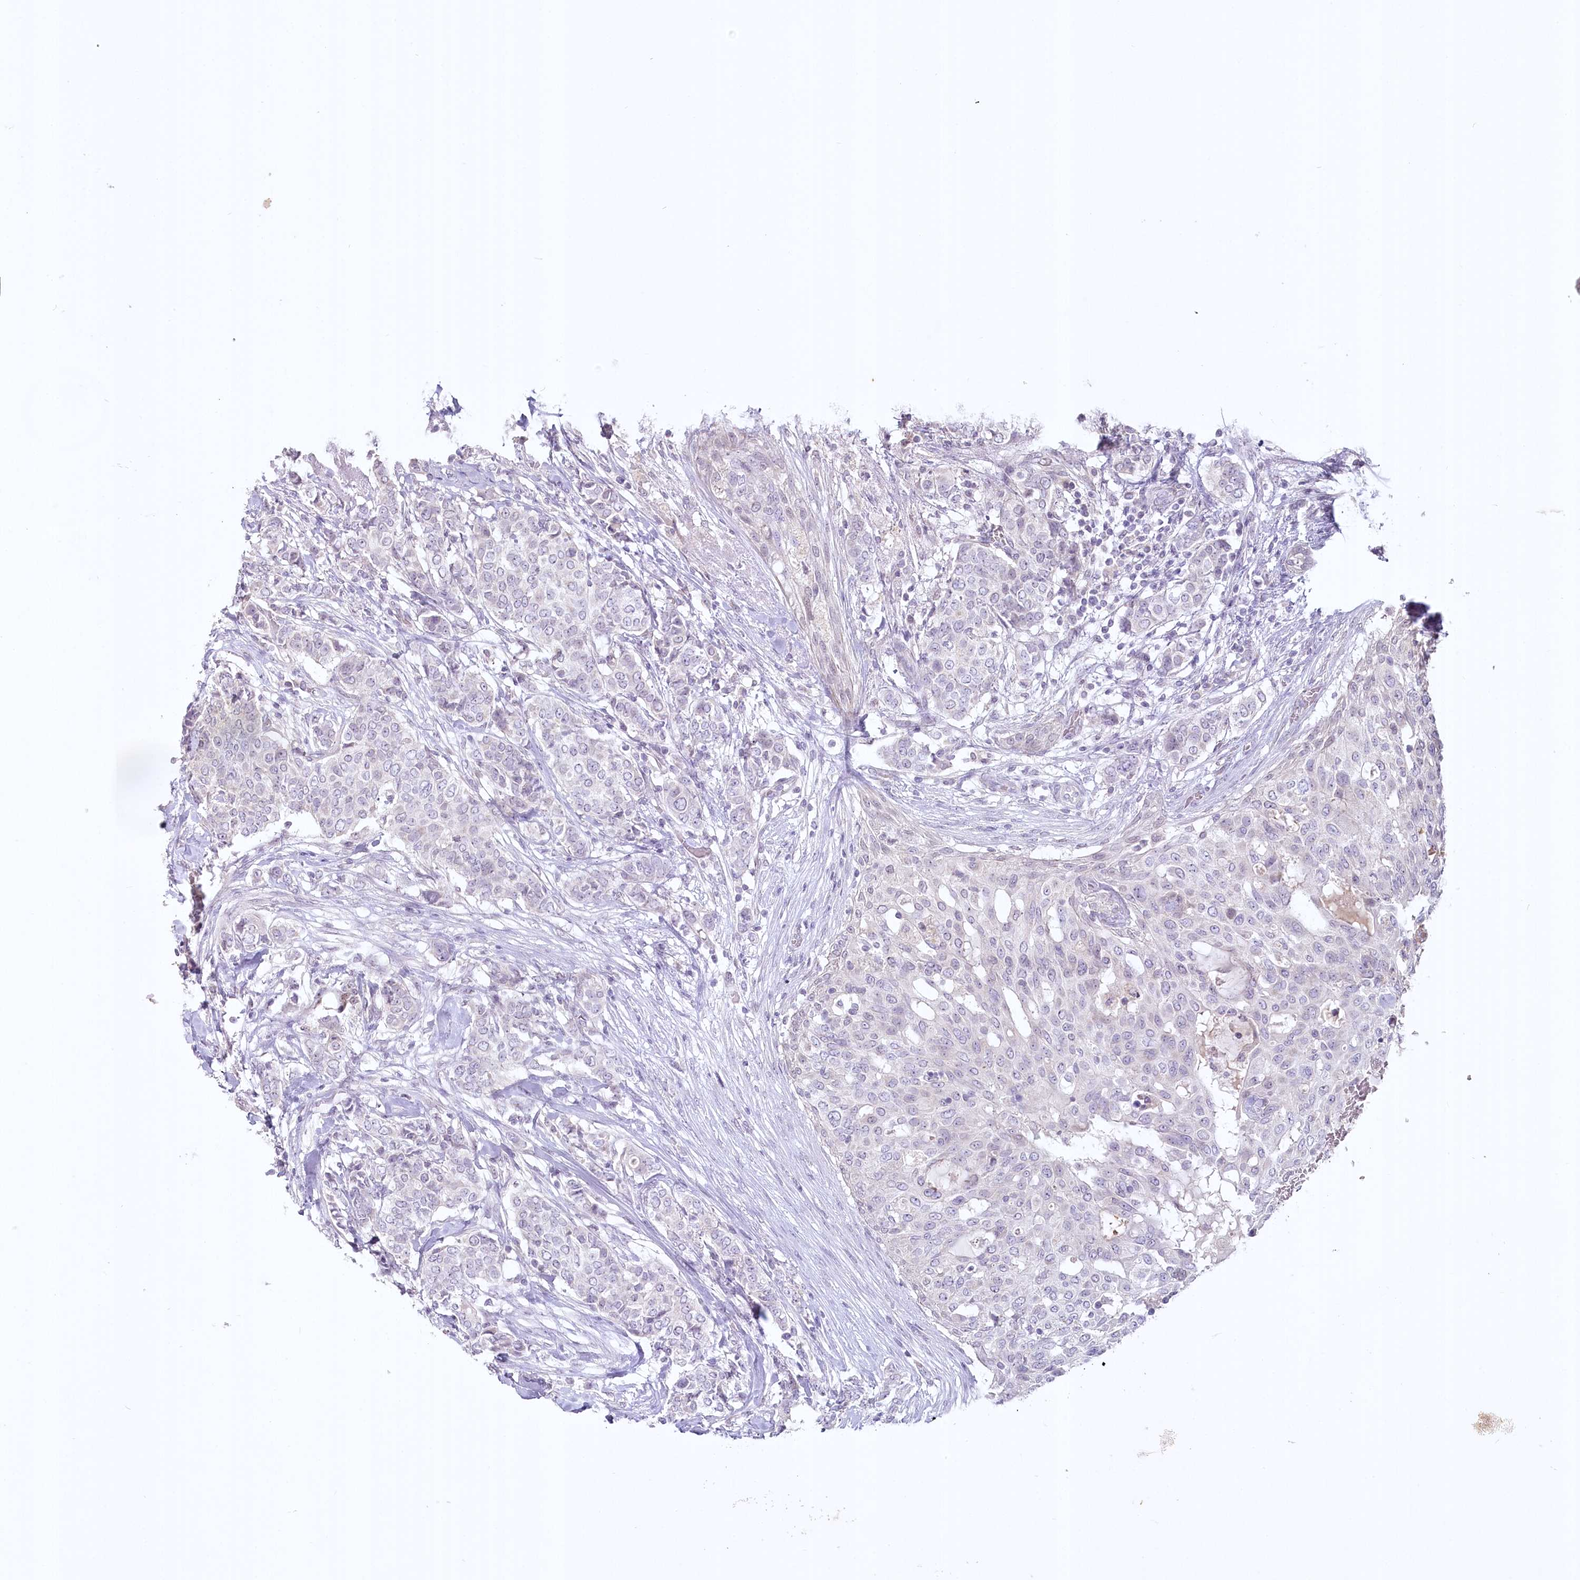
{"staining": {"intensity": "negative", "quantity": "none", "location": "none"}, "tissue": "breast cancer", "cell_type": "Tumor cells", "image_type": "cancer", "snomed": [{"axis": "morphology", "description": "Lobular carcinoma"}, {"axis": "topography", "description": "Breast"}], "caption": "A histopathology image of breast lobular carcinoma stained for a protein demonstrates no brown staining in tumor cells.", "gene": "USP11", "patient": {"sex": "female", "age": 51}}